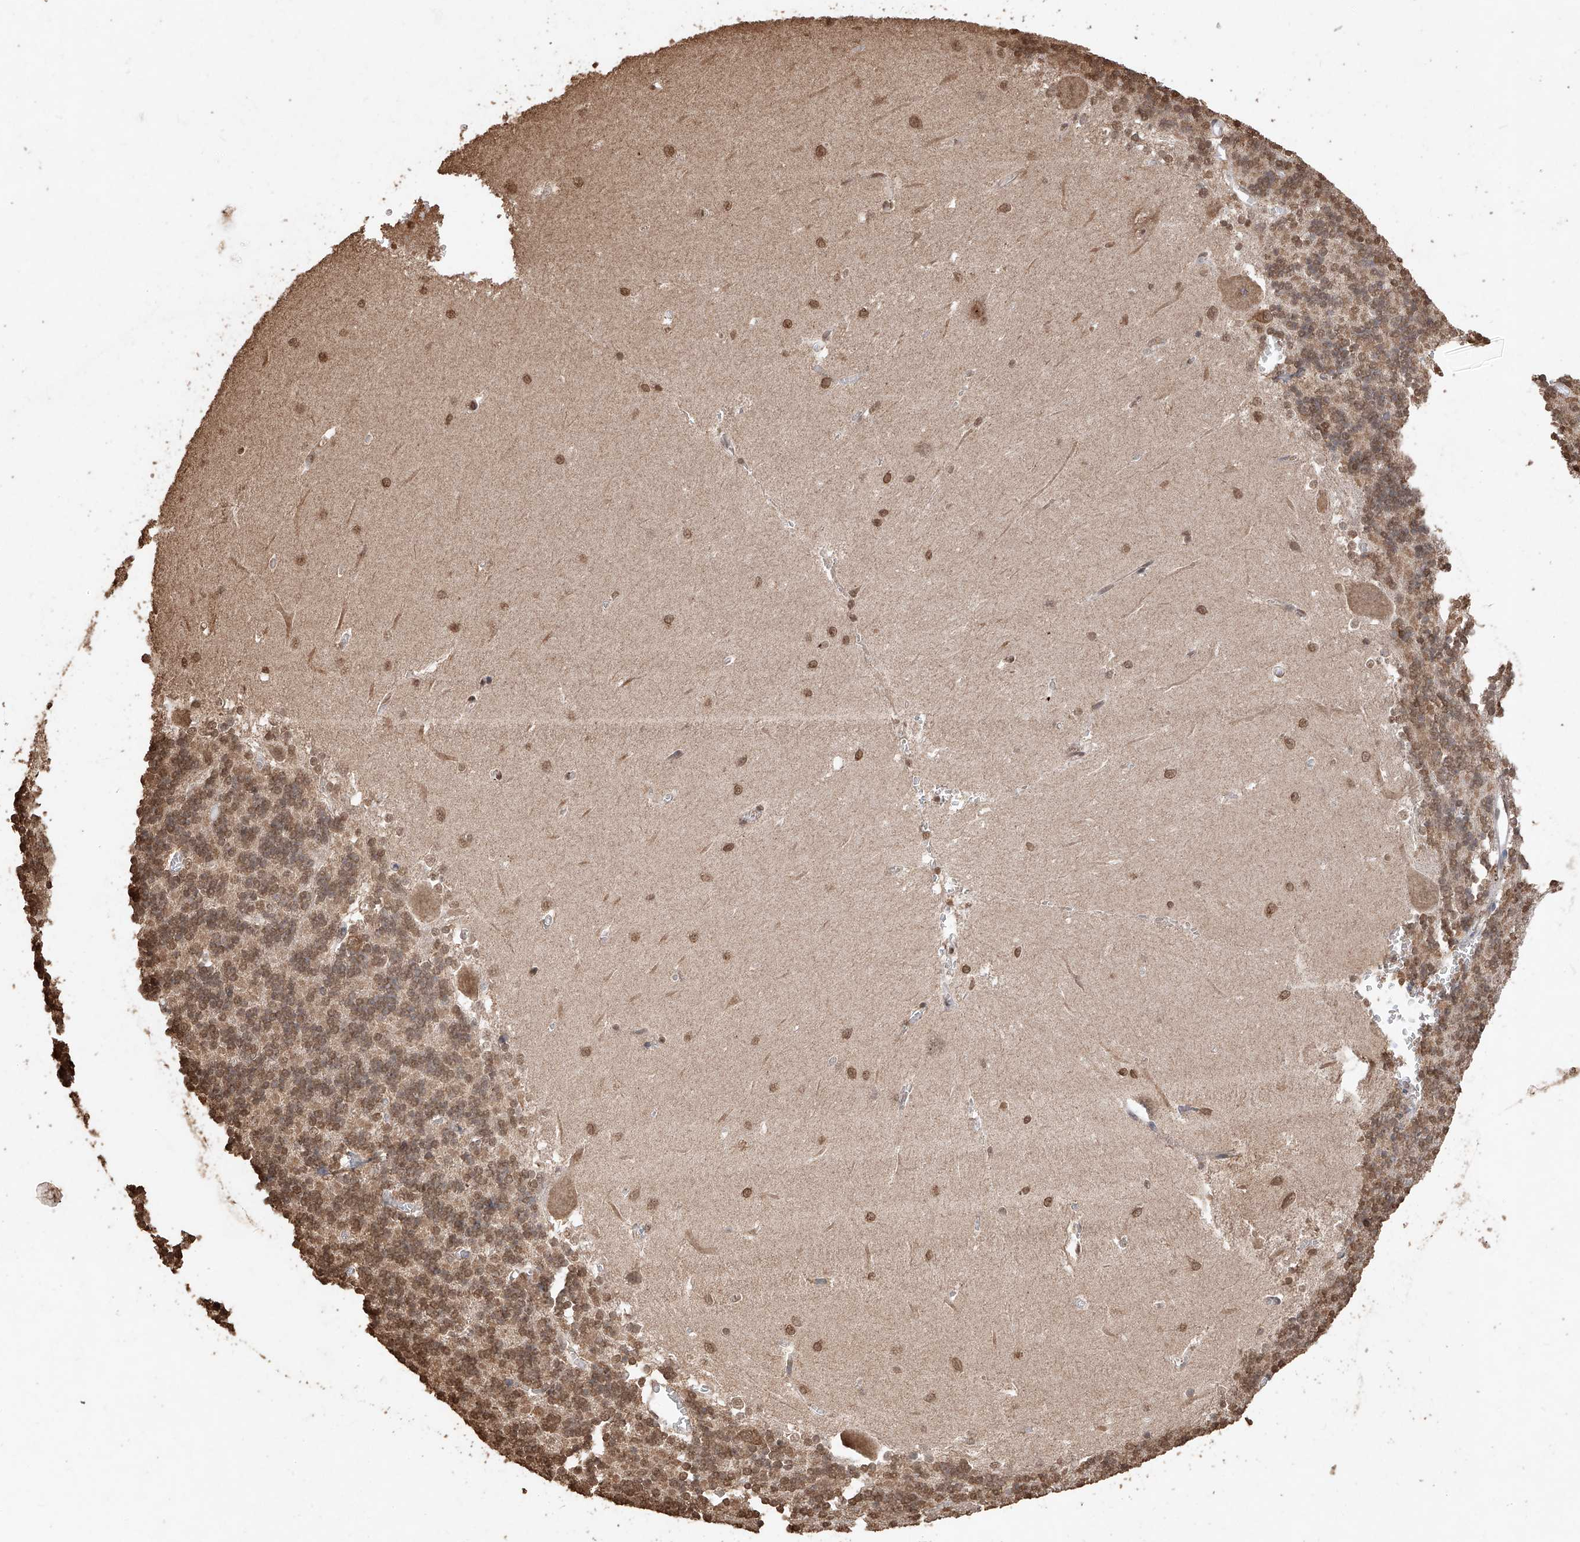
{"staining": {"intensity": "moderate", "quantity": "25%-75%", "location": "cytoplasmic/membranous"}, "tissue": "cerebellum", "cell_type": "Cells in granular layer", "image_type": "normal", "snomed": [{"axis": "morphology", "description": "Normal tissue, NOS"}, {"axis": "topography", "description": "Cerebellum"}], "caption": "Unremarkable cerebellum was stained to show a protein in brown. There is medium levels of moderate cytoplasmic/membranous staining in approximately 25%-75% of cells in granular layer. Nuclei are stained in blue.", "gene": "ELOVL1", "patient": {"sex": "male", "age": 37}}